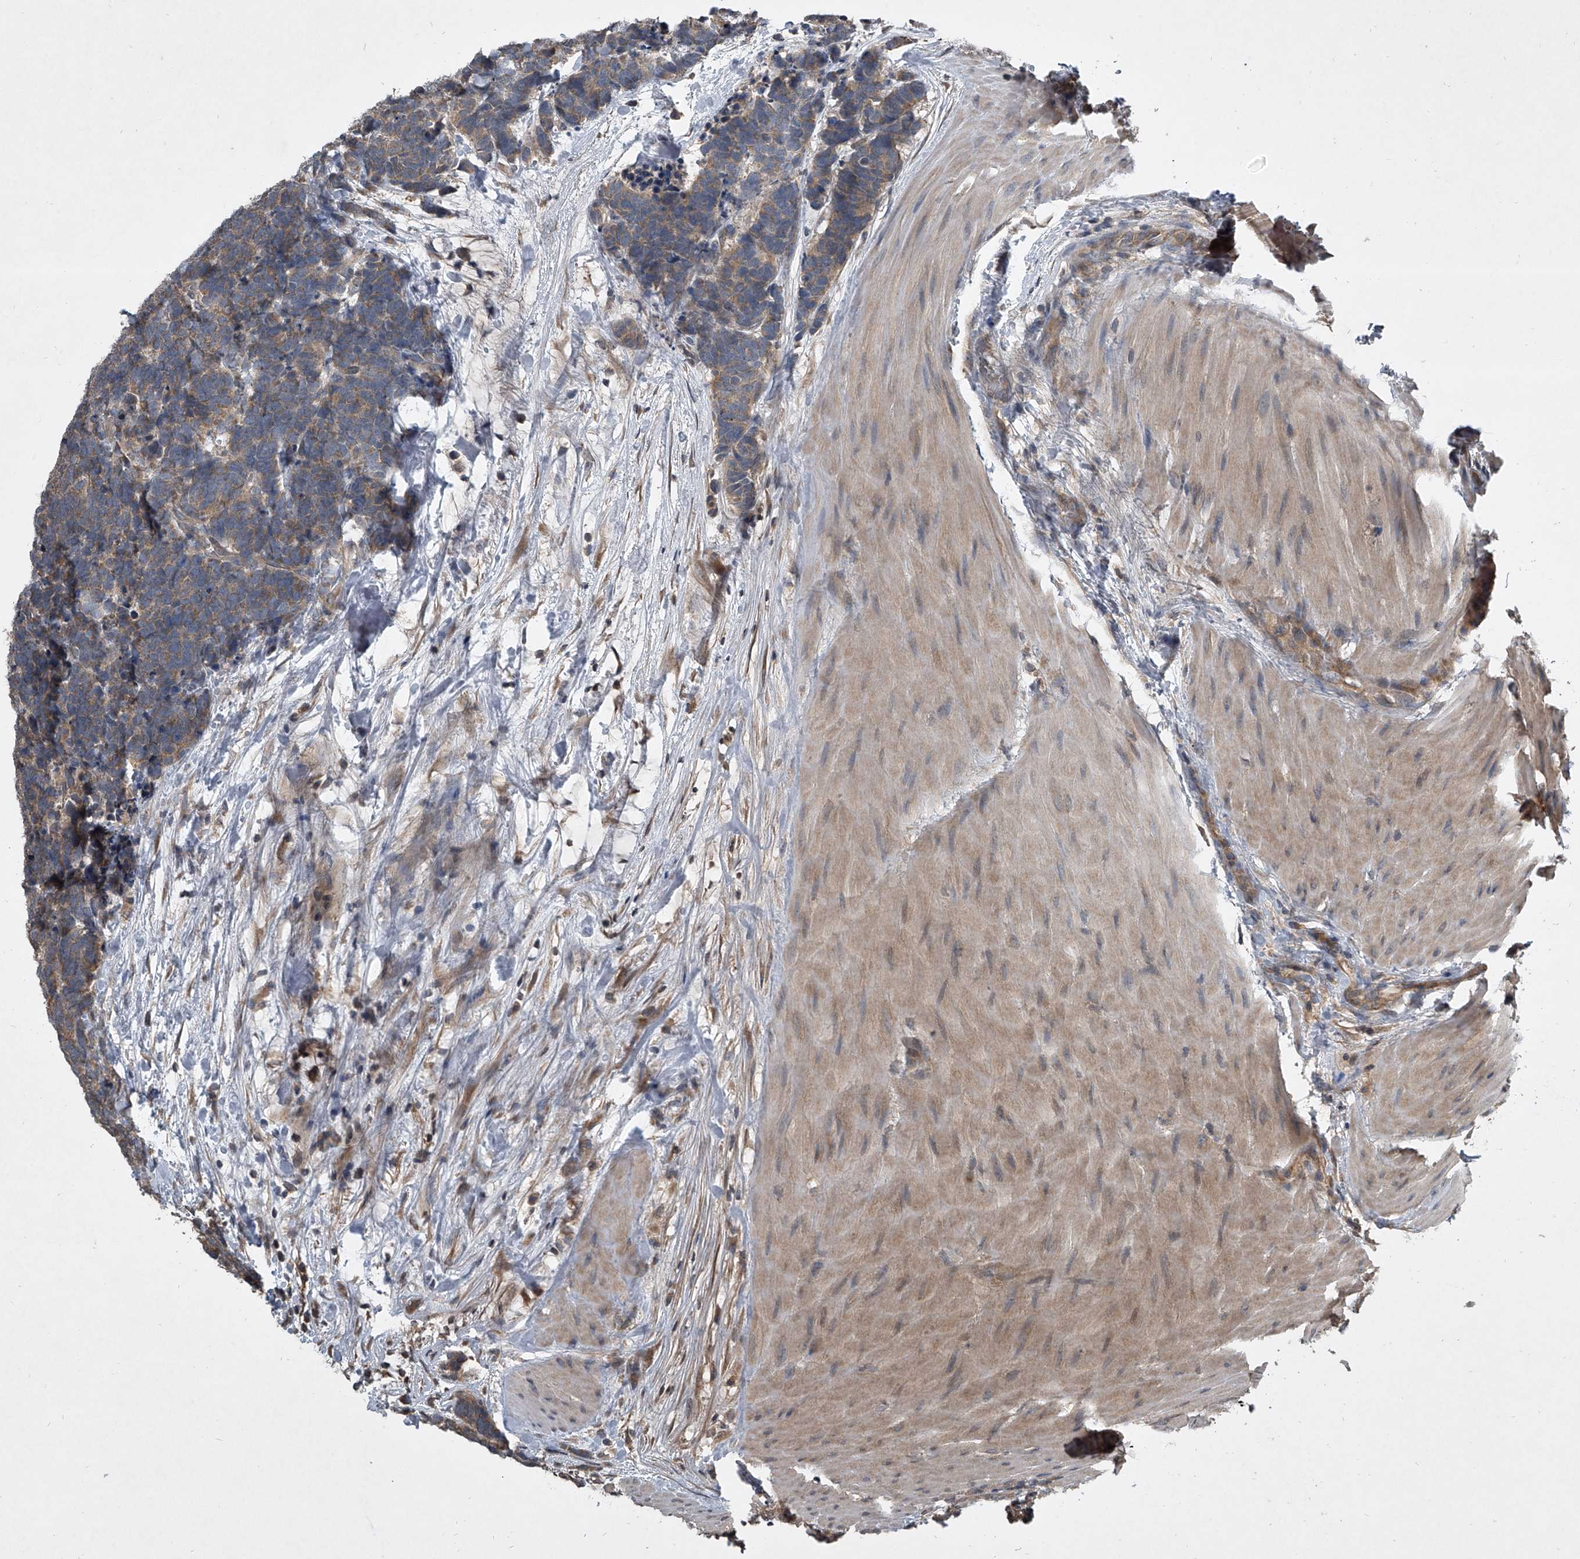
{"staining": {"intensity": "moderate", "quantity": ">75%", "location": "cytoplasmic/membranous"}, "tissue": "carcinoid", "cell_type": "Tumor cells", "image_type": "cancer", "snomed": [{"axis": "morphology", "description": "Carcinoma, NOS"}, {"axis": "morphology", "description": "Carcinoid, malignant, NOS"}, {"axis": "topography", "description": "Urinary bladder"}], "caption": "High-power microscopy captured an immunohistochemistry (IHC) photomicrograph of carcinoma, revealing moderate cytoplasmic/membranous expression in approximately >75% of tumor cells. Using DAB (3,3'-diaminobenzidine) (brown) and hematoxylin (blue) stains, captured at high magnification using brightfield microscopy.", "gene": "NFS1", "patient": {"sex": "male", "age": 57}}